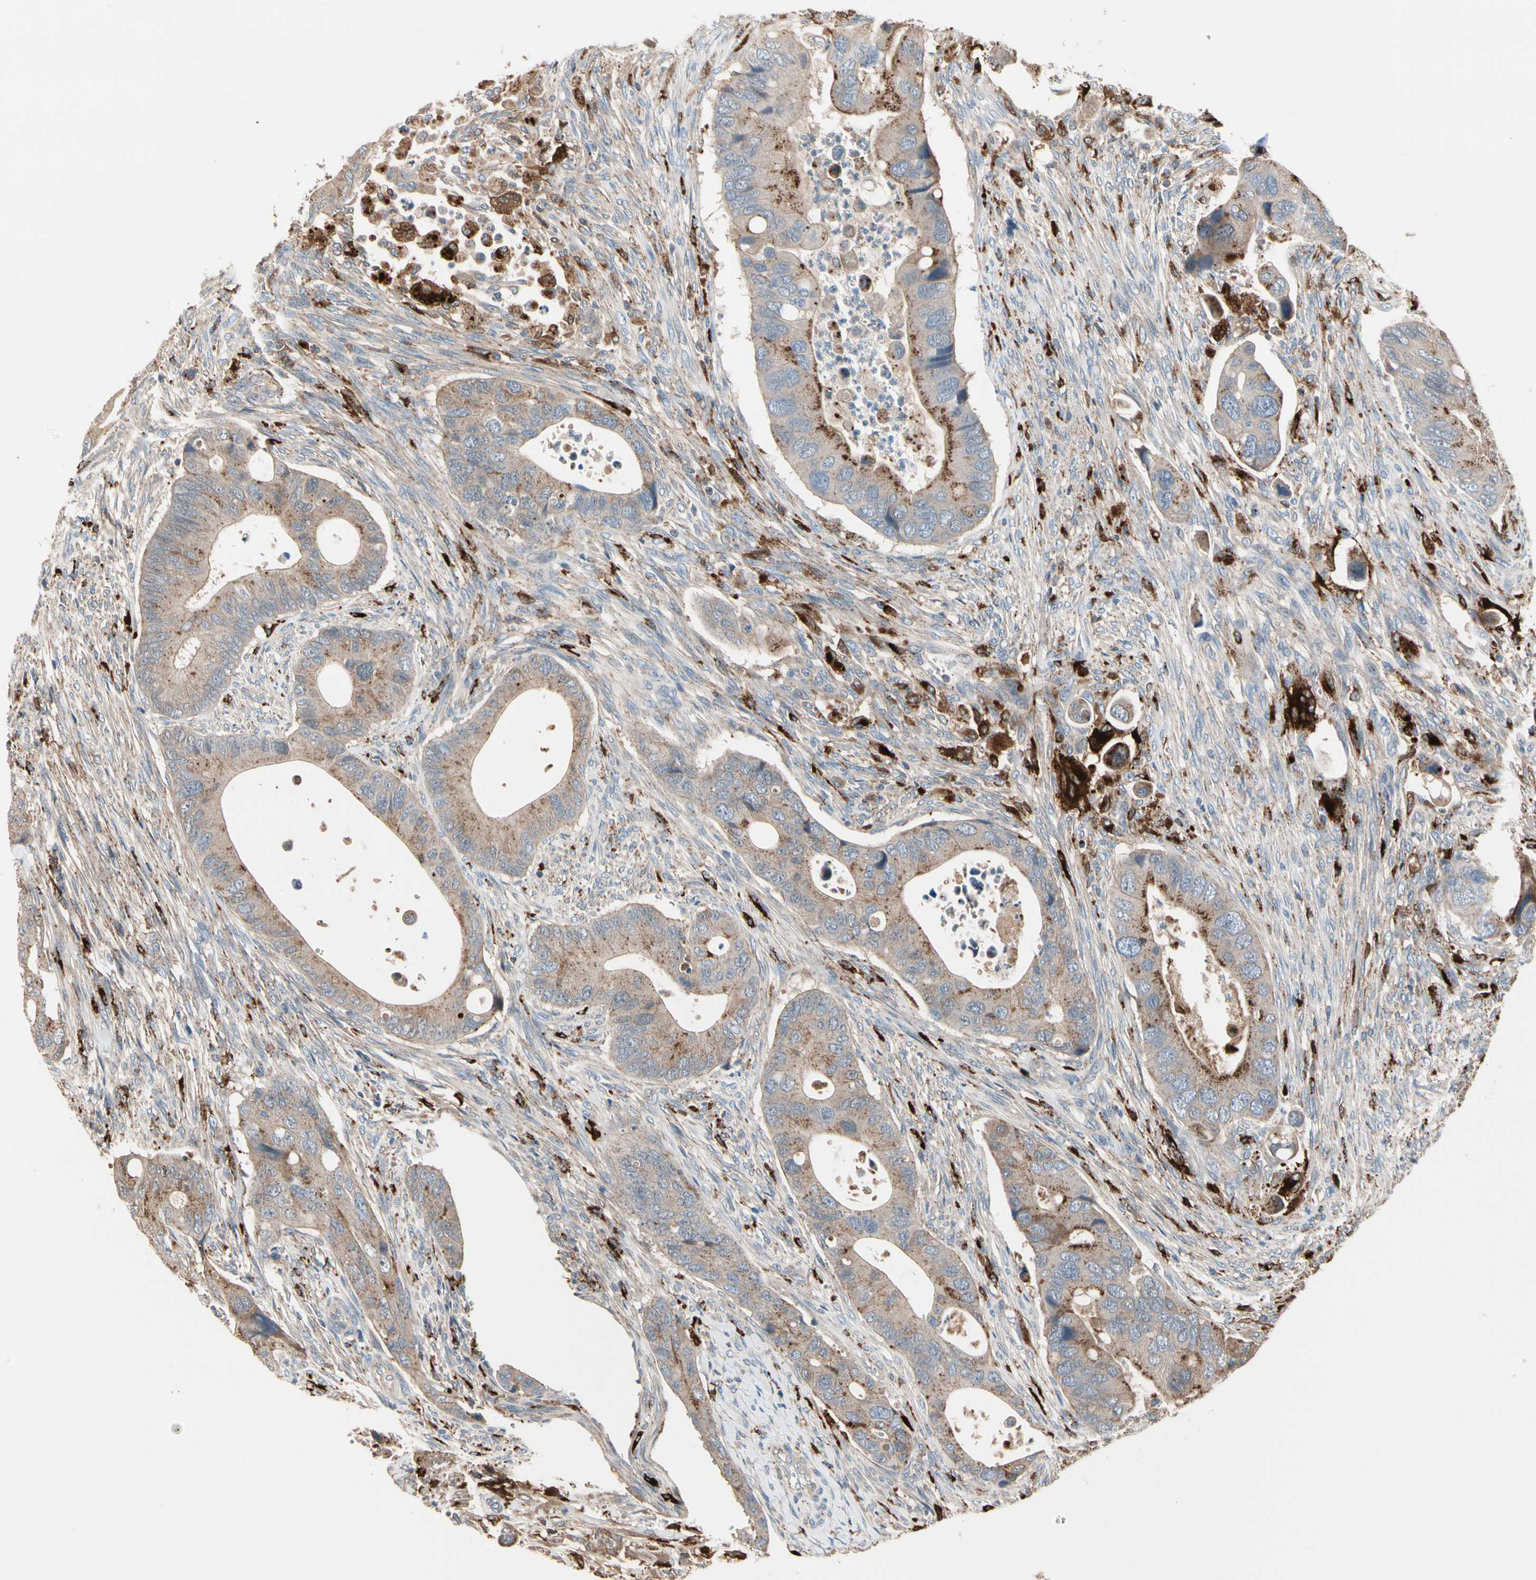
{"staining": {"intensity": "moderate", "quantity": ">75%", "location": "cytoplasmic/membranous"}, "tissue": "colorectal cancer", "cell_type": "Tumor cells", "image_type": "cancer", "snomed": [{"axis": "morphology", "description": "Adenocarcinoma, NOS"}, {"axis": "topography", "description": "Rectum"}], "caption": "IHC (DAB (3,3'-diaminobenzidine)) staining of human colorectal cancer demonstrates moderate cytoplasmic/membranous protein expression in about >75% of tumor cells.", "gene": "GM2A", "patient": {"sex": "female", "age": 57}}